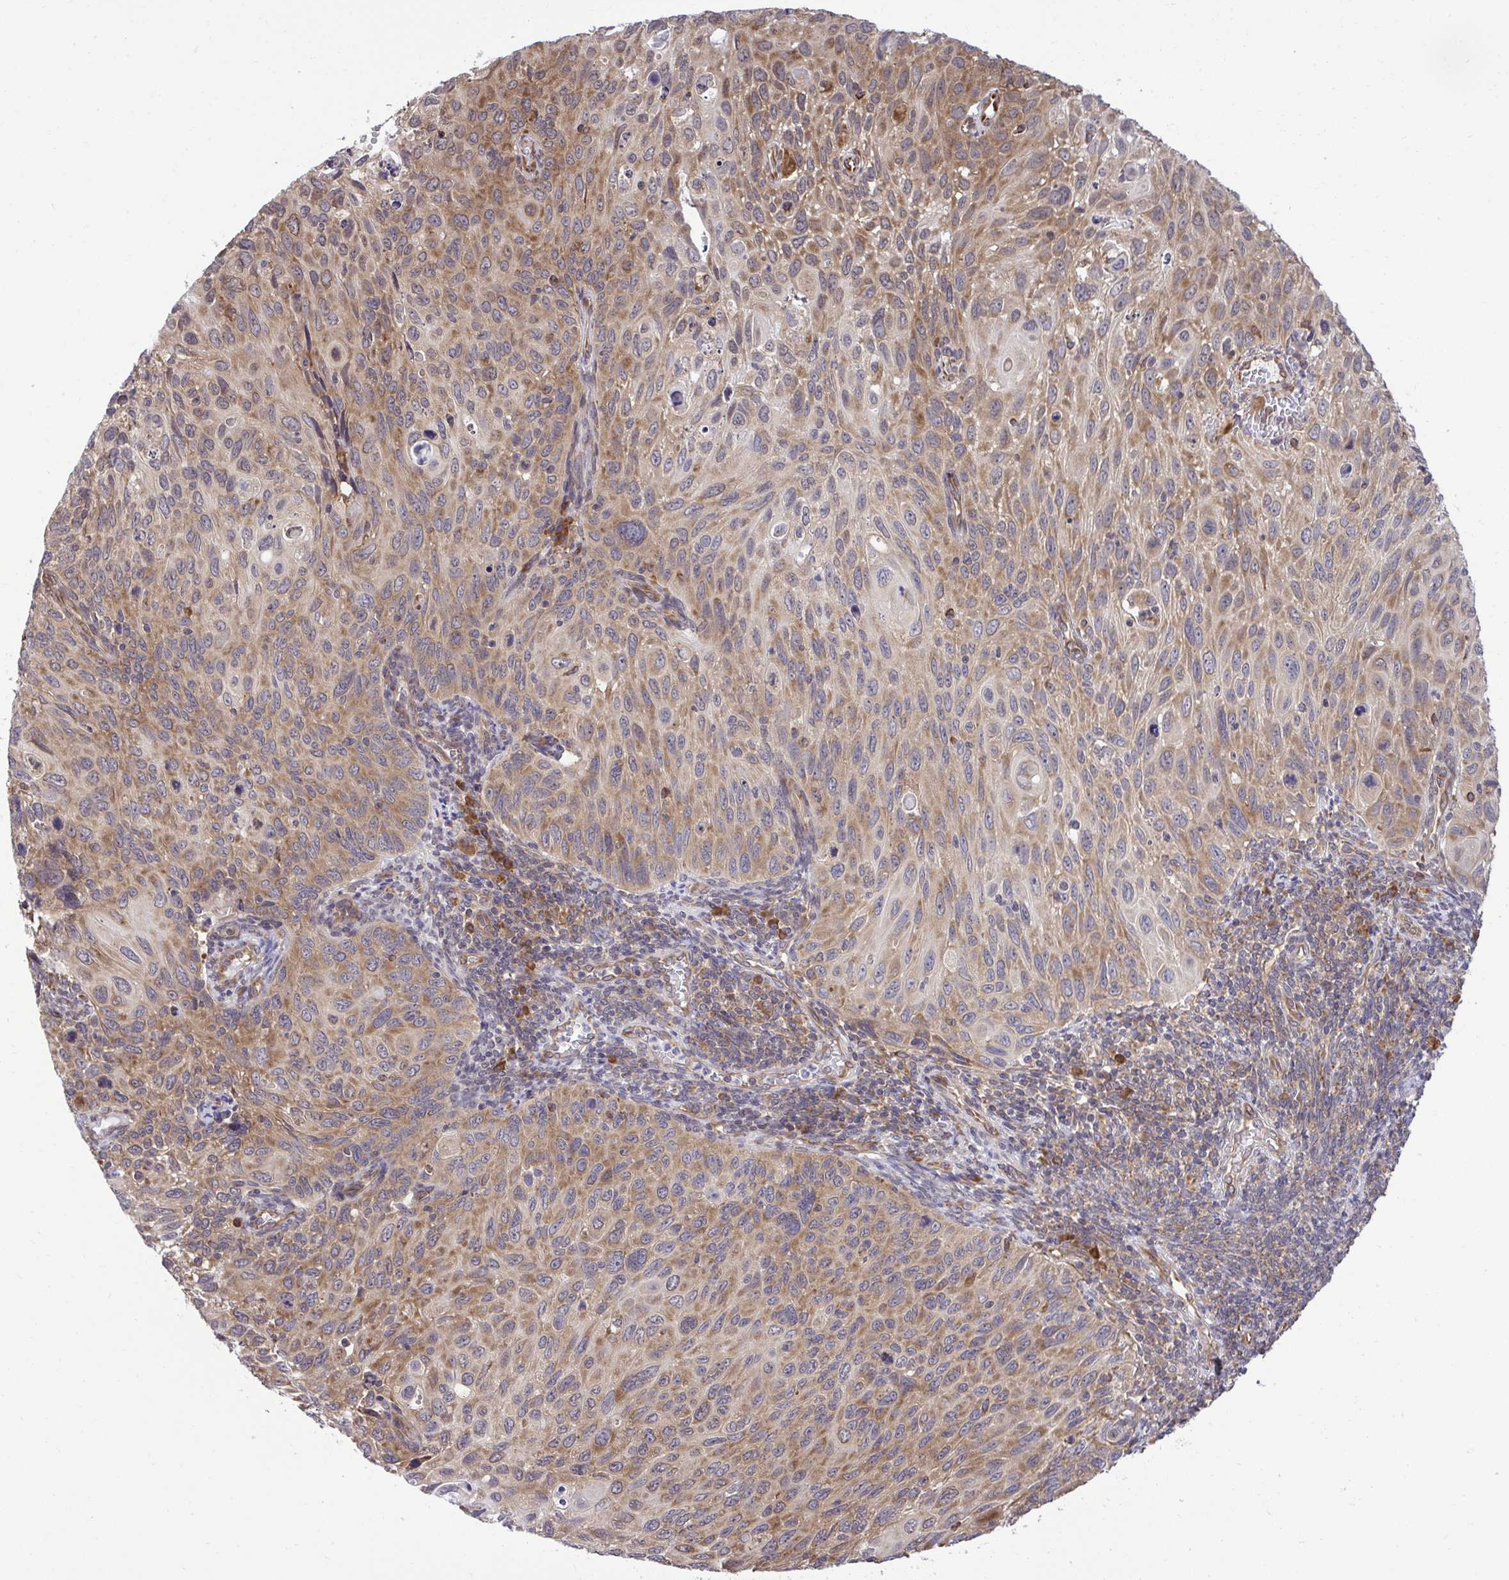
{"staining": {"intensity": "moderate", "quantity": ">75%", "location": "cytoplasmic/membranous"}, "tissue": "cervical cancer", "cell_type": "Tumor cells", "image_type": "cancer", "snomed": [{"axis": "morphology", "description": "Squamous cell carcinoma, NOS"}, {"axis": "topography", "description": "Cervix"}], "caption": "This is an image of immunohistochemistry (IHC) staining of cervical cancer (squamous cell carcinoma), which shows moderate expression in the cytoplasmic/membranous of tumor cells.", "gene": "RPS15", "patient": {"sex": "female", "age": 70}}